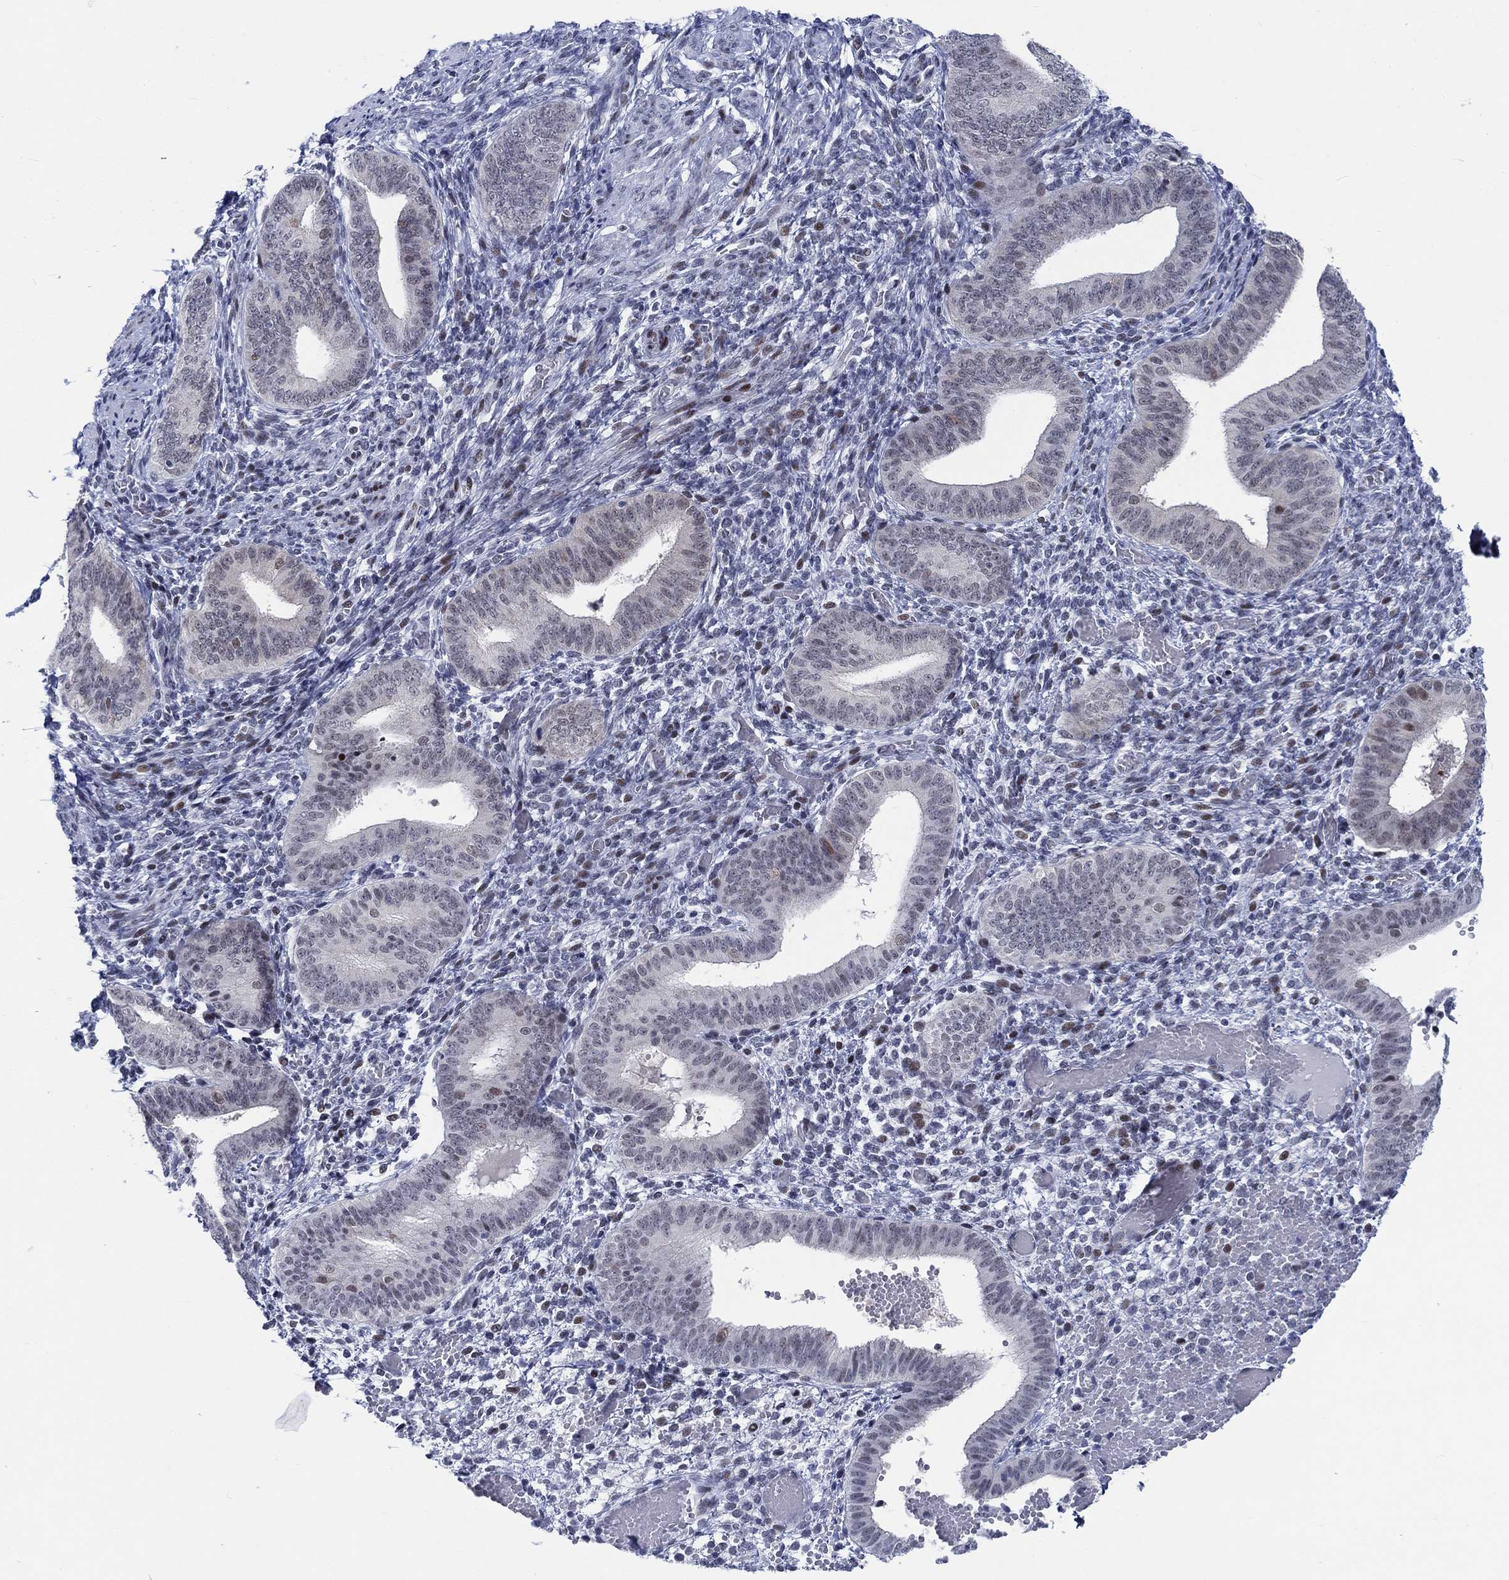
{"staining": {"intensity": "moderate", "quantity": "<25%", "location": "nuclear"}, "tissue": "endometrium", "cell_type": "Cells in endometrial stroma", "image_type": "normal", "snomed": [{"axis": "morphology", "description": "Normal tissue, NOS"}, {"axis": "topography", "description": "Endometrium"}], "caption": "Immunohistochemical staining of benign human endometrium shows <25% levels of moderate nuclear protein staining in approximately <25% of cells in endometrial stroma. (DAB (3,3'-diaminobenzidine) IHC, brown staining for protein, blue staining for nuclei).", "gene": "NEU3", "patient": {"sex": "female", "age": 42}}